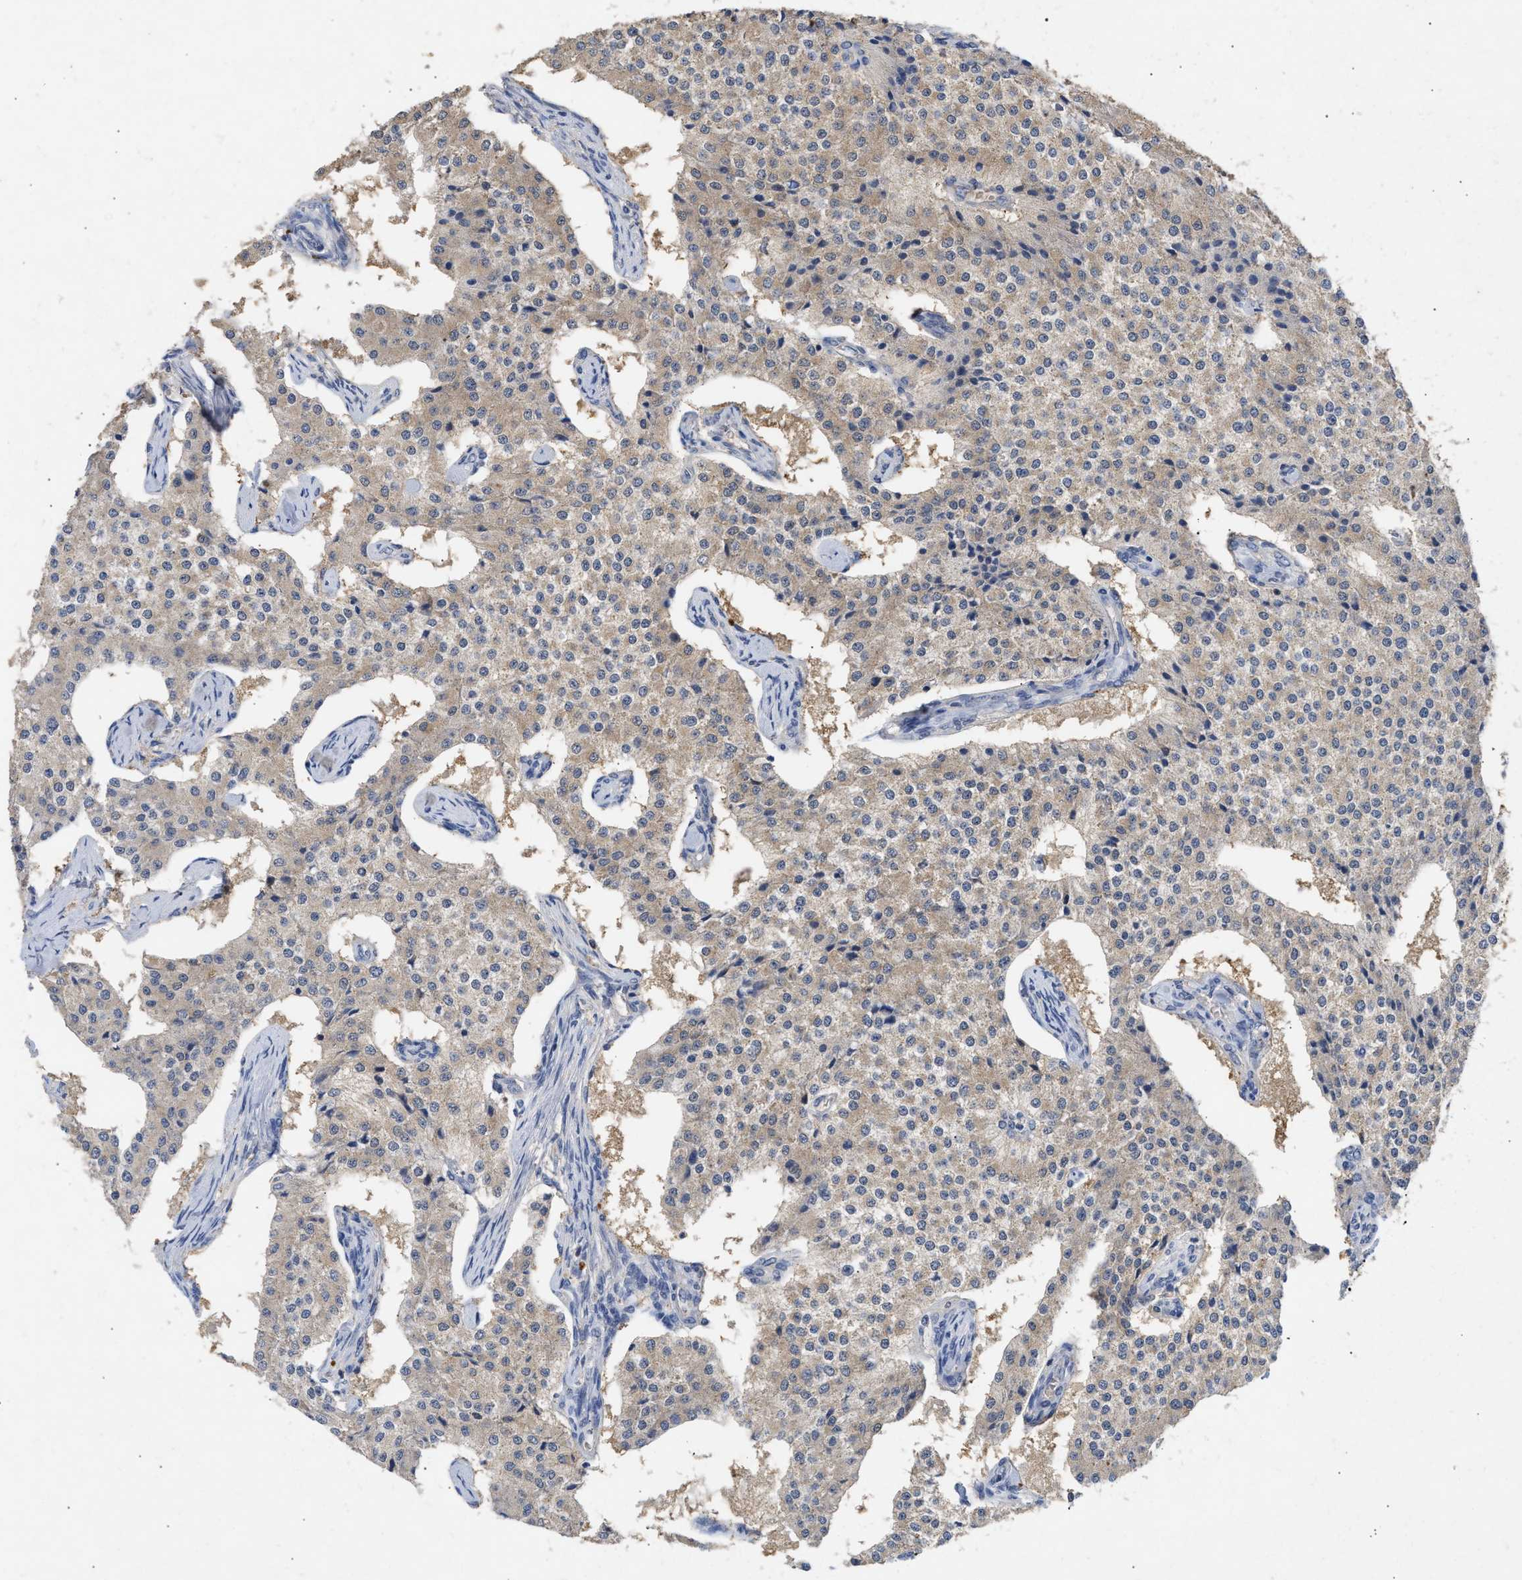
{"staining": {"intensity": "moderate", "quantity": "25%-75%", "location": "cytoplasmic/membranous,nuclear"}, "tissue": "carcinoid", "cell_type": "Tumor cells", "image_type": "cancer", "snomed": [{"axis": "morphology", "description": "Carcinoid, malignant, NOS"}, {"axis": "topography", "description": "Colon"}], "caption": "Immunohistochemistry of human carcinoid demonstrates medium levels of moderate cytoplasmic/membranous and nuclear expression in approximately 25%-75% of tumor cells.", "gene": "FITM1", "patient": {"sex": "female", "age": 52}}